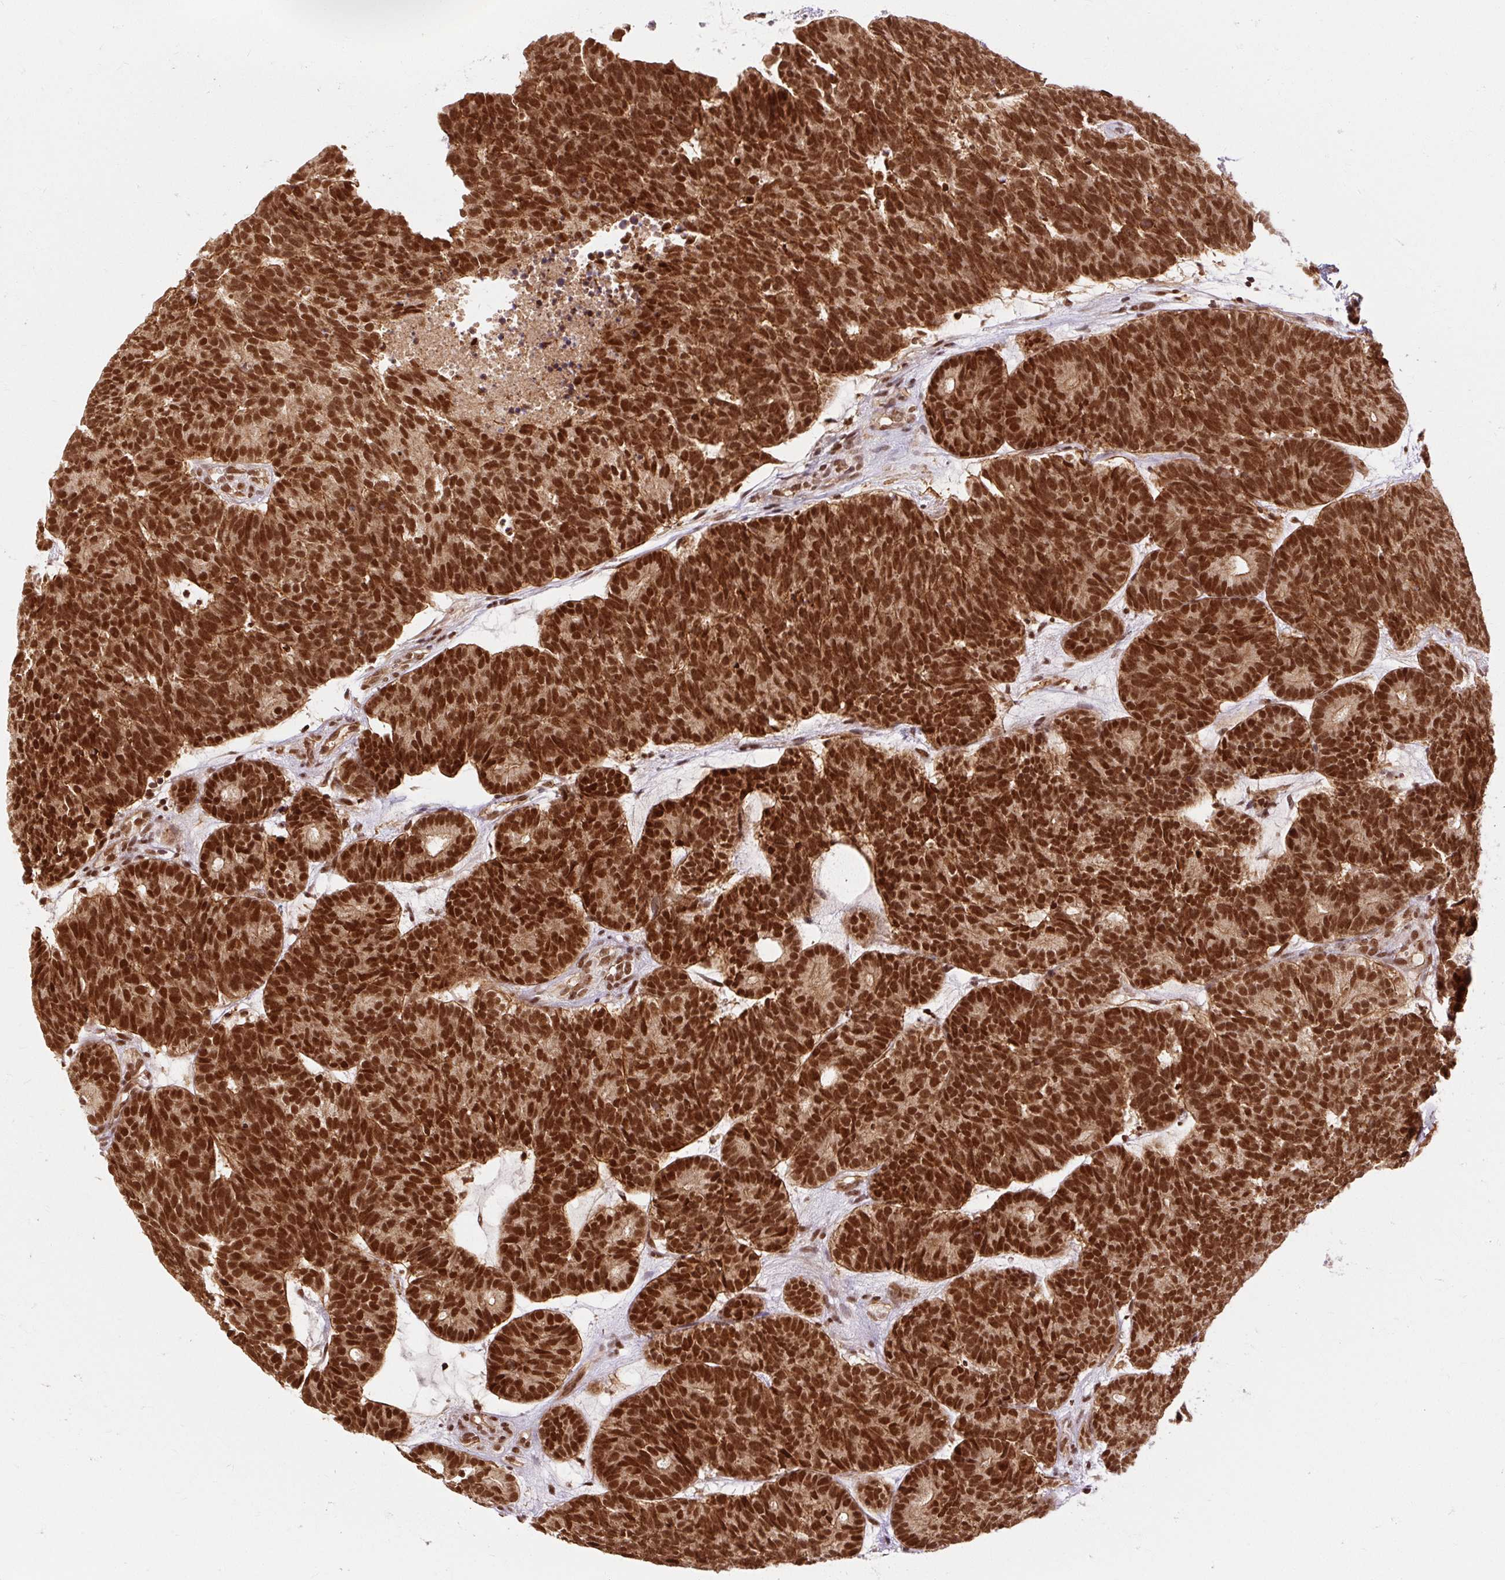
{"staining": {"intensity": "strong", "quantity": ">75%", "location": "nuclear"}, "tissue": "head and neck cancer", "cell_type": "Tumor cells", "image_type": "cancer", "snomed": [{"axis": "morphology", "description": "Adenocarcinoma, NOS"}, {"axis": "topography", "description": "Head-Neck"}], "caption": "A high-resolution image shows immunohistochemistry (IHC) staining of head and neck cancer, which reveals strong nuclear staining in approximately >75% of tumor cells.", "gene": "CSTF1", "patient": {"sex": "female", "age": 81}}